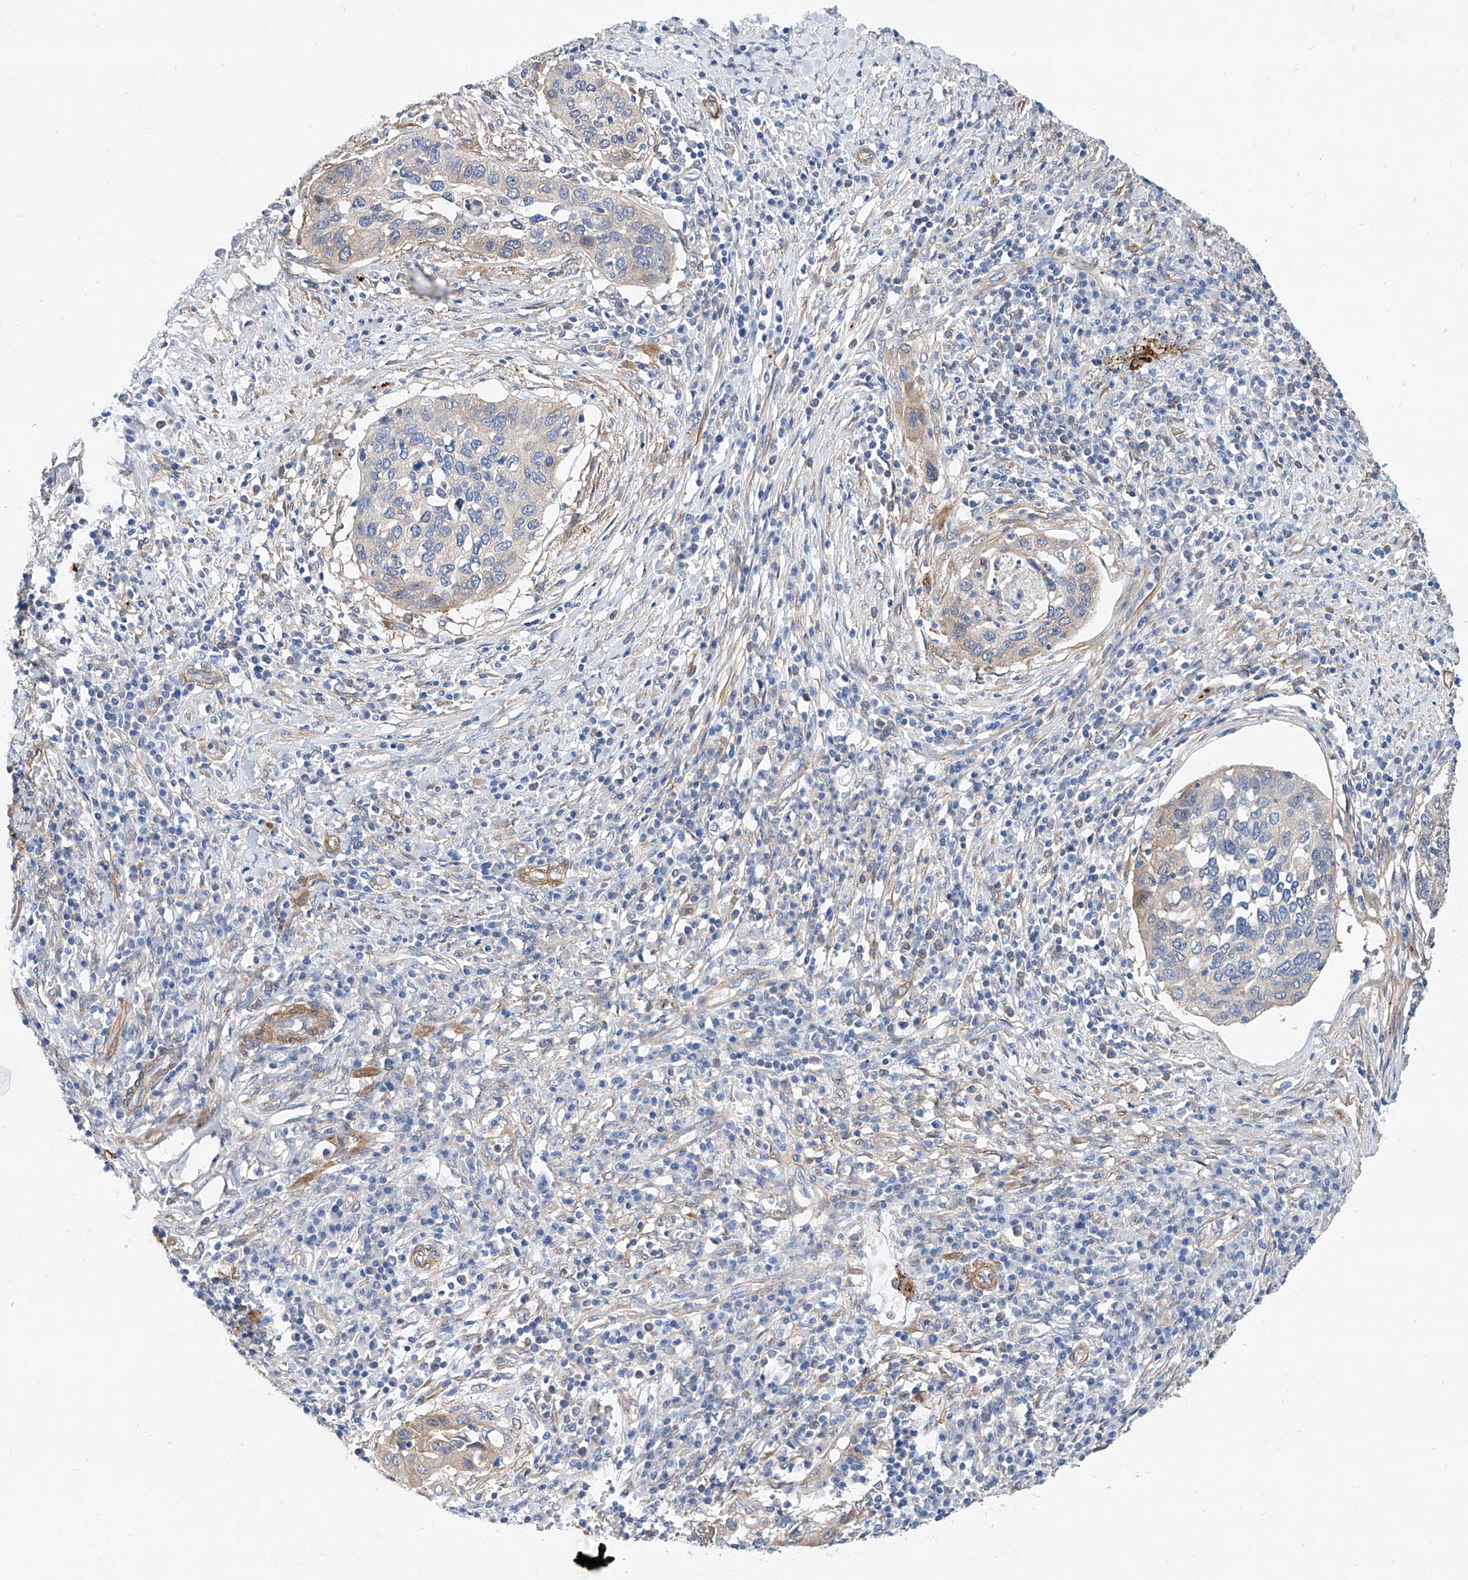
{"staining": {"intensity": "weak", "quantity": "<25%", "location": "cytoplasmic/membranous"}, "tissue": "cervical cancer", "cell_type": "Tumor cells", "image_type": "cancer", "snomed": [{"axis": "morphology", "description": "Squamous cell carcinoma, NOS"}, {"axis": "topography", "description": "Cervix"}], "caption": "Tumor cells show no significant protein expression in cervical squamous cell carcinoma.", "gene": "TAS2R60", "patient": {"sex": "female", "age": 38}}